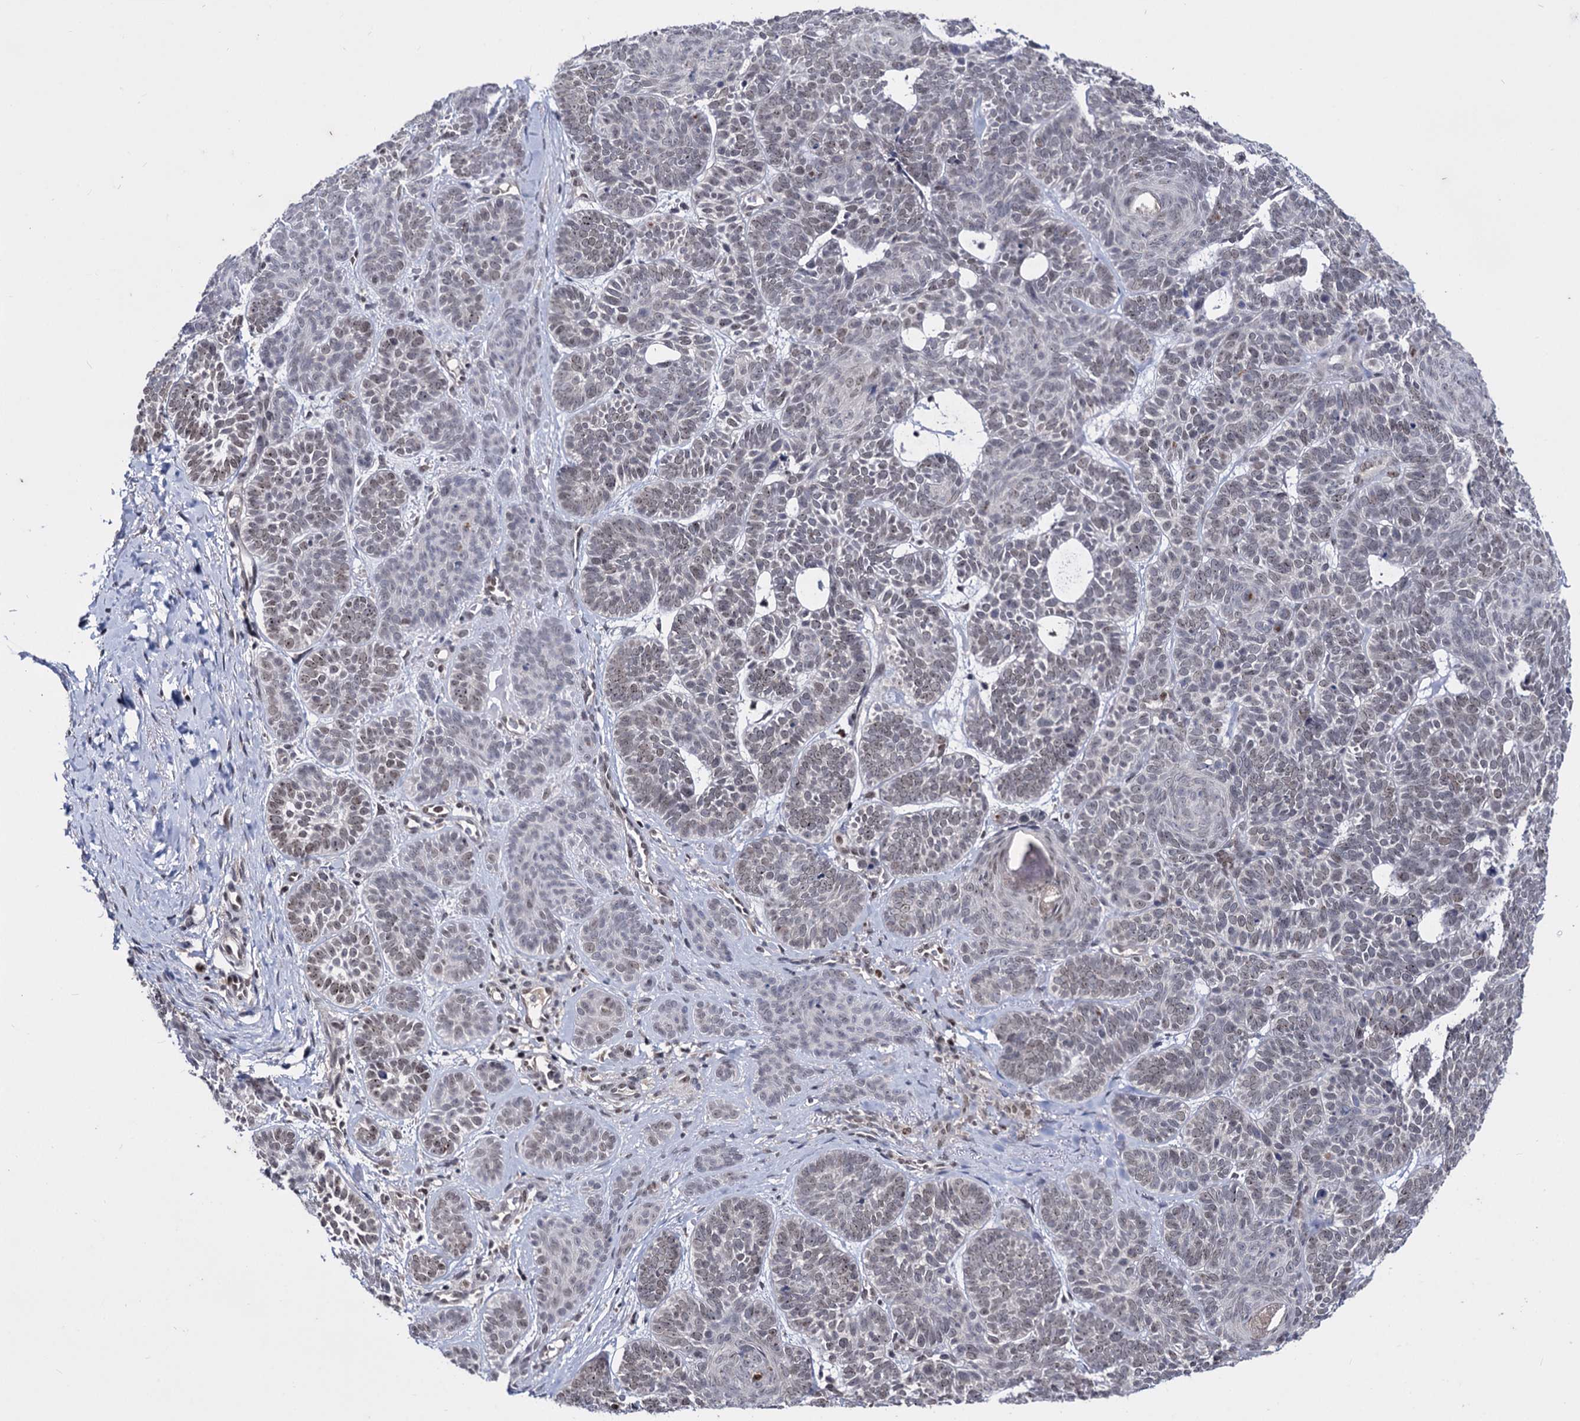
{"staining": {"intensity": "weak", "quantity": "25%-75%", "location": "nuclear"}, "tissue": "skin cancer", "cell_type": "Tumor cells", "image_type": "cancer", "snomed": [{"axis": "morphology", "description": "Basal cell carcinoma"}, {"axis": "topography", "description": "Skin"}], "caption": "The micrograph demonstrates immunohistochemical staining of skin basal cell carcinoma. There is weak nuclear expression is seen in approximately 25%-75% of tumor cells.", "gene": "SMCHD1", "patient": {"sex": "male", "age": 85}}